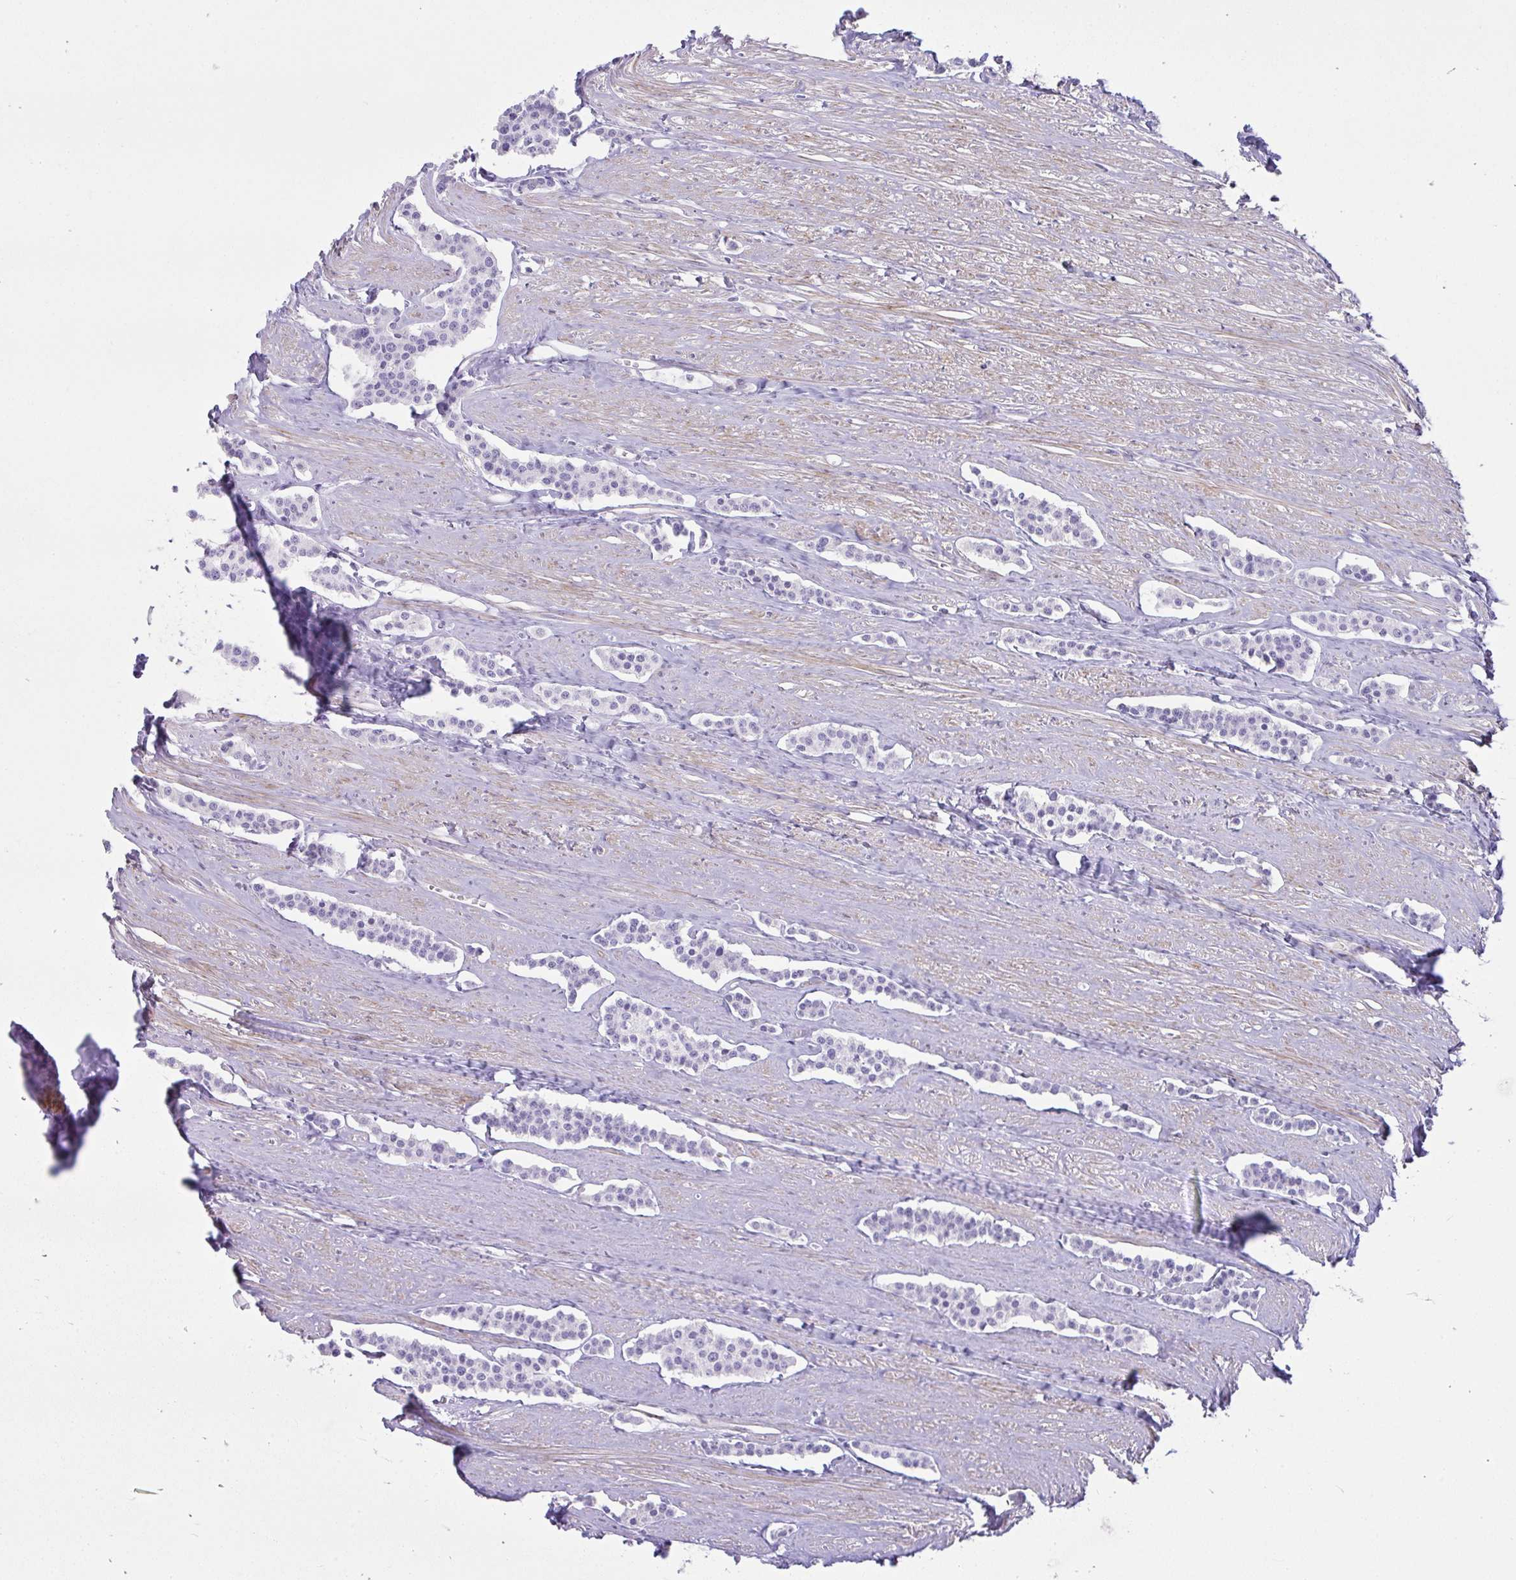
{"staining": {"intensity": "negative", "quantity": "none", "location": "none"}, "tissue": "carcinoid", "cell_type": "Tumor cells", "image_type": "cancer", "snomed": [{"axis": "morphology", "description": "Carcinoid, malignant, NOS"}, {"axis": "topography", "description": "Small intestine"}], "caption": "Micrograph shows no protein expression in tumor cells of malignant carcinoid tissue. Brightfield microscopy of immunohistochemistry (IHC) stained with DAB (3,3'-diaminobenzidine) (brown) and hematoxylin (blue), captured at high magnification.", "gene": "CDRT15", "patient": {"sex": "male", "age": 60}}